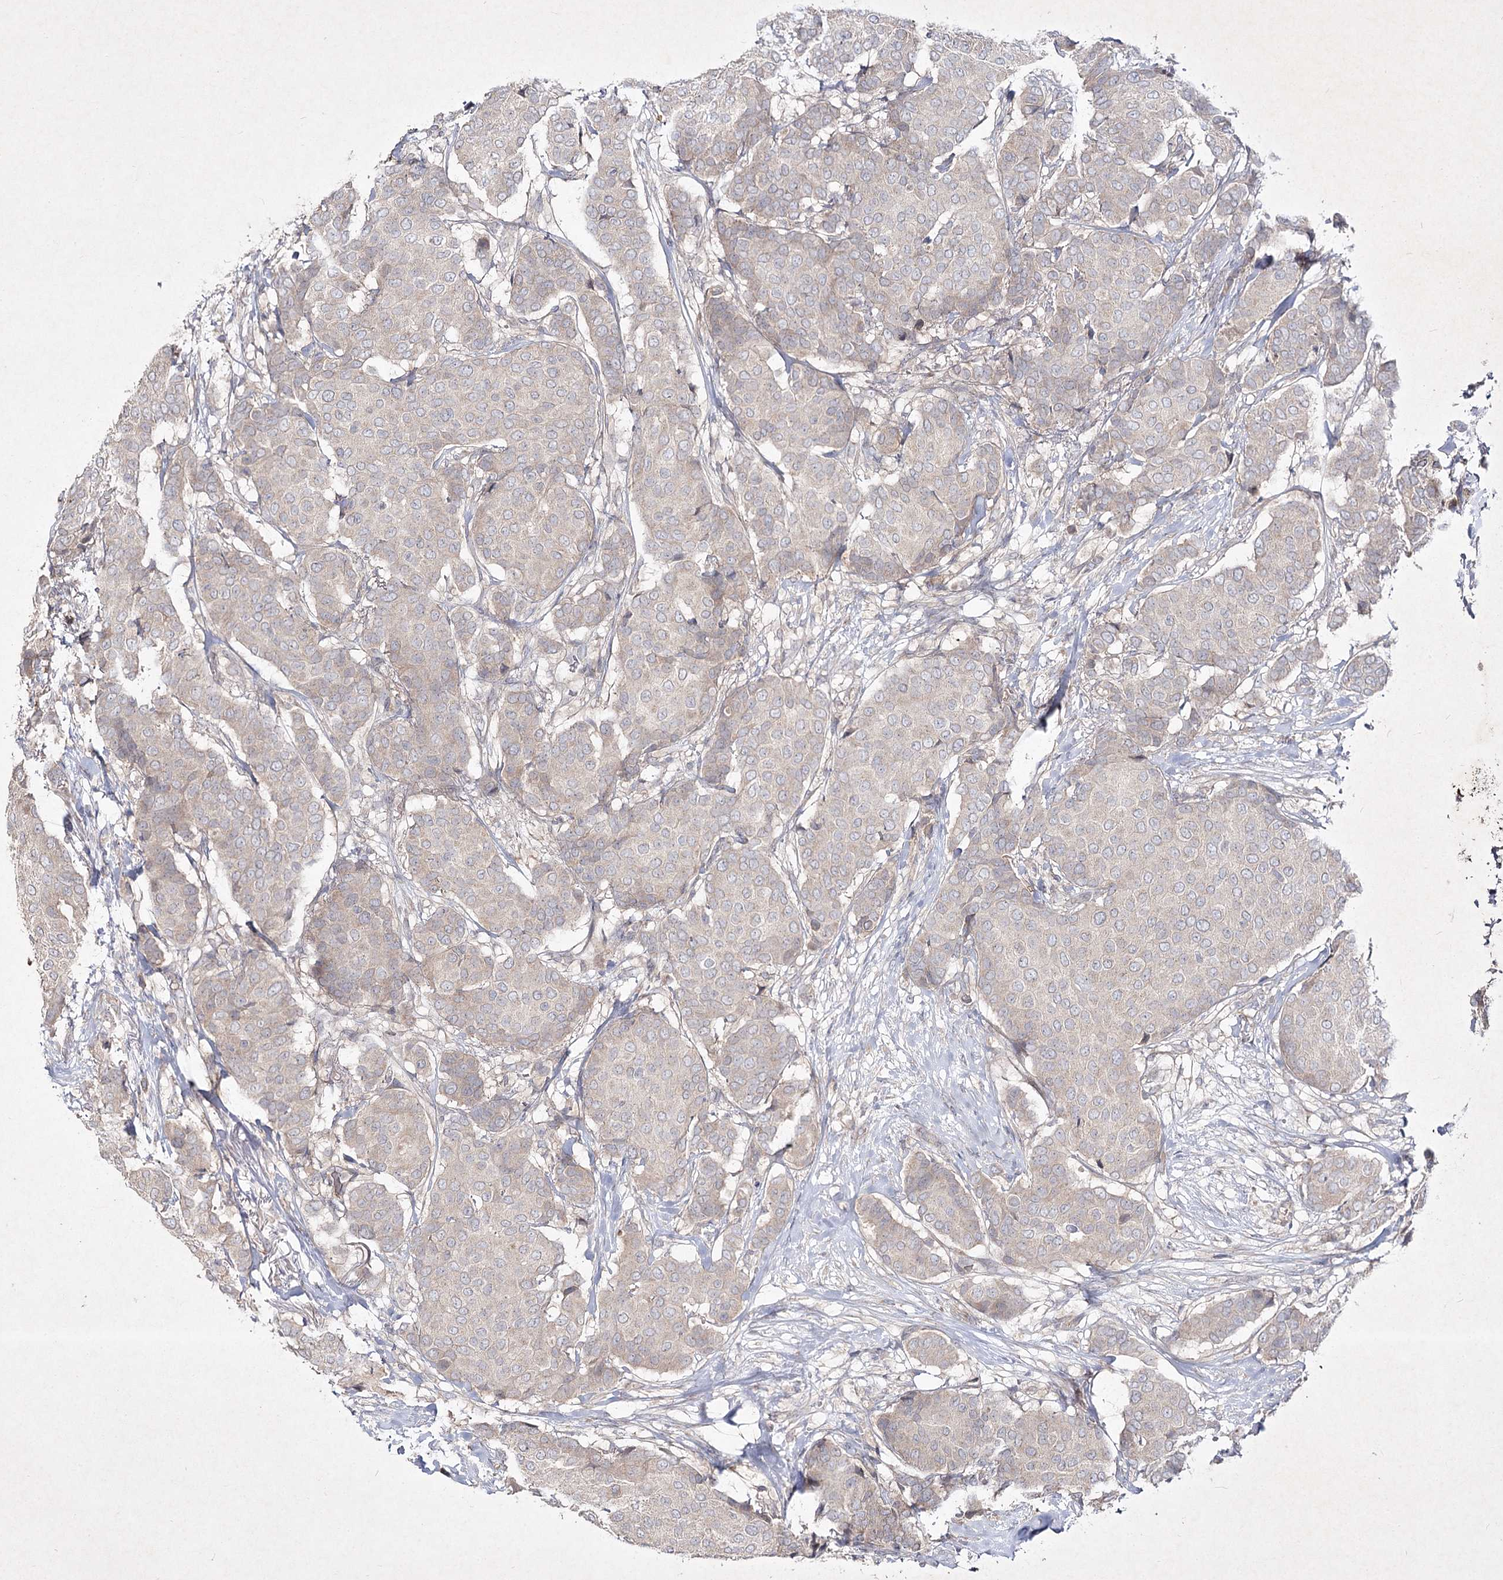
{"staining": {"intensity": "negative", "quantity": "none", "location": "none"}, "tissue": "breast cancer", "cell_type": "Tumor cells", "image_type": "cancer", "snomed": [{"axis": "morphology", "description": "Duct carcinoma"}, {"axis": "topography", "description": "Breast"}], "caption": "DAB immunohistochemical staining of human intraductal carcinoma (breast) shows no significant expression in tumor cells.", "gene": "CIB2", "patient": {"sex": "female", "age": 75}}